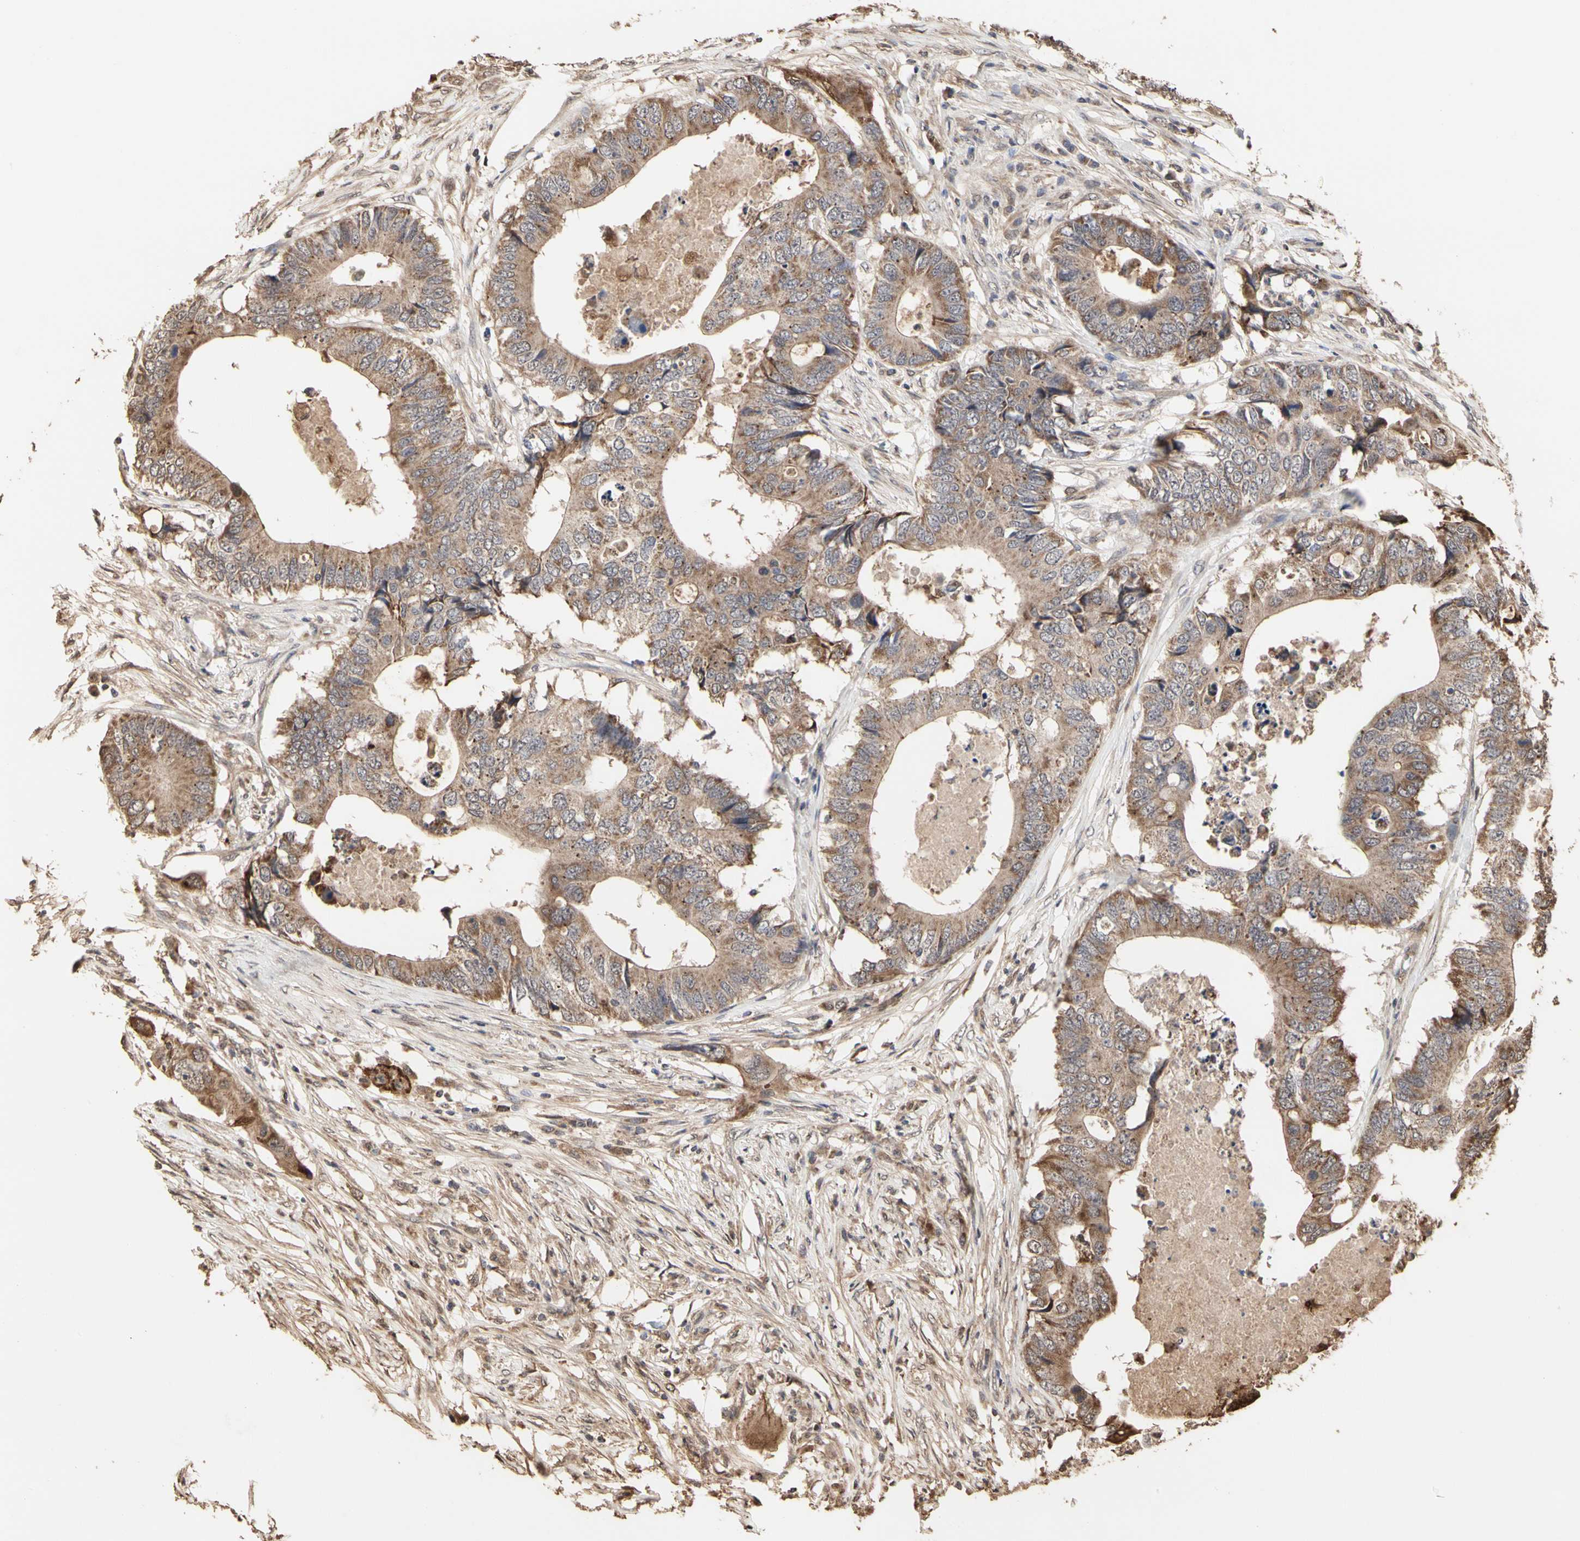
{"staining": {"intensity": "moderate", "quantity": ">75%", "location": "cytoplasmic/membranous"}, "tissue": "colorectal cancer", "cell_type": "Tumor cells", "image_type": "cancer", "snomed": [{"axis": "morphology", "description": "Adenocarcinoma, NOS"}, {"axis": "topography", "description": "Colon"}], "caption": "Adenocarcinoma (colorectal) tissue shows moderate cytoplasmic/membranous staining in about >75% of tumor cells, visualized by immunohistochemistry.", "gene": "TAOK1", "patient": {"sex": "male", "age": 71}}